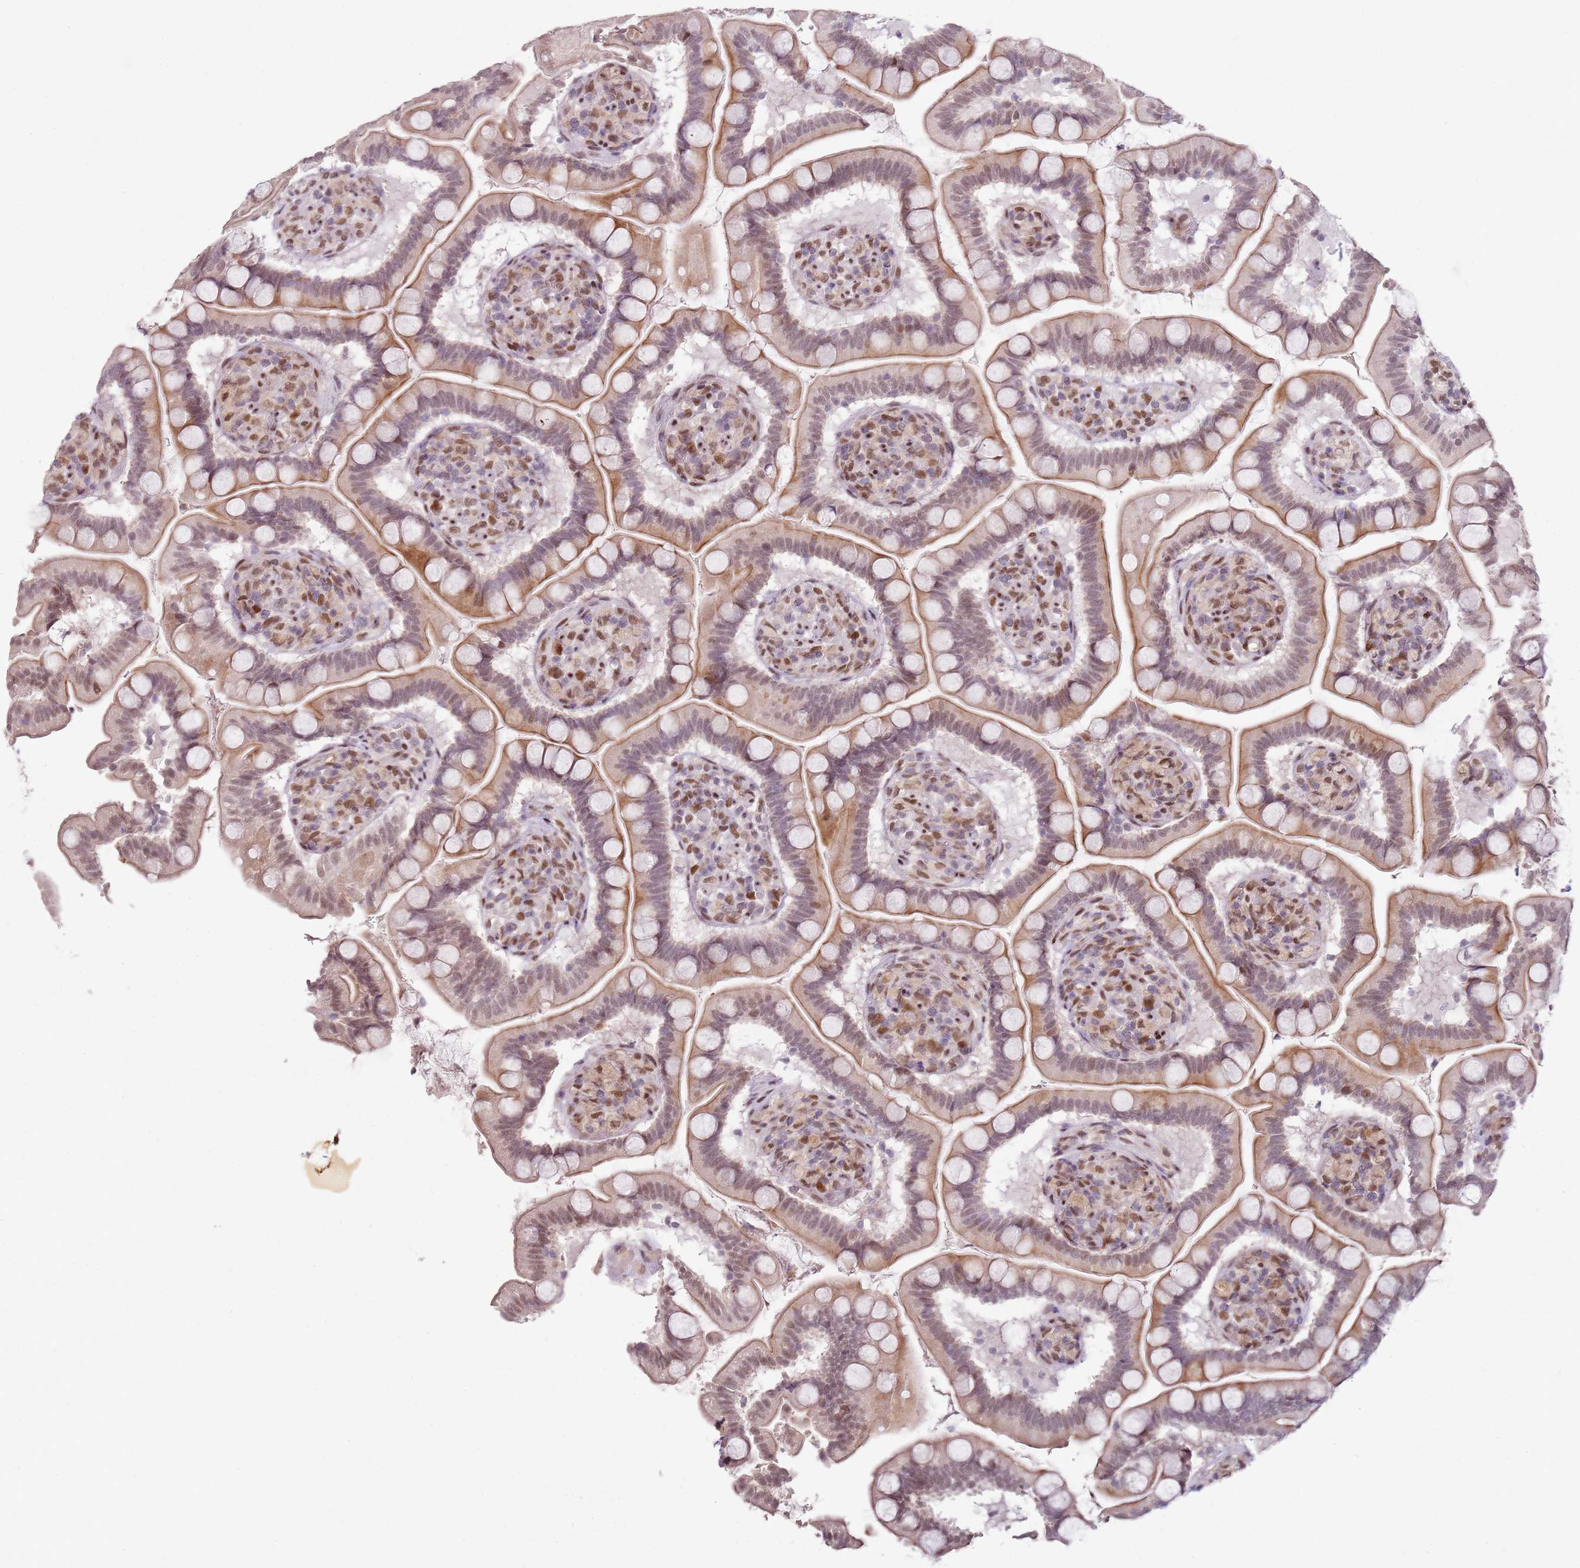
{"staining": {"intensity": "moderate", "quantity": ">75%", "location": "cytoplasmic/membranous,nuclear"}, "tissue": "small intestine", "cell_type": "Glandular cells", "image_type": "normal", "snomed": [{"axis": "morphology", "description": "Normal tissue, NOS"}, {"axis": "topography", "description": "Small intestine"}], "caption": "Immunohistochemistry (IHC) (DAB (3,3'-diaminobenzidine)) staining of unremarkable small intestine demonstrates moderate cytoplasmic/membranous,nuclear protein expression in about >75% of glandular cells.", "gene": "PHC2", "patient": {"sex": "female", "age": 64}}